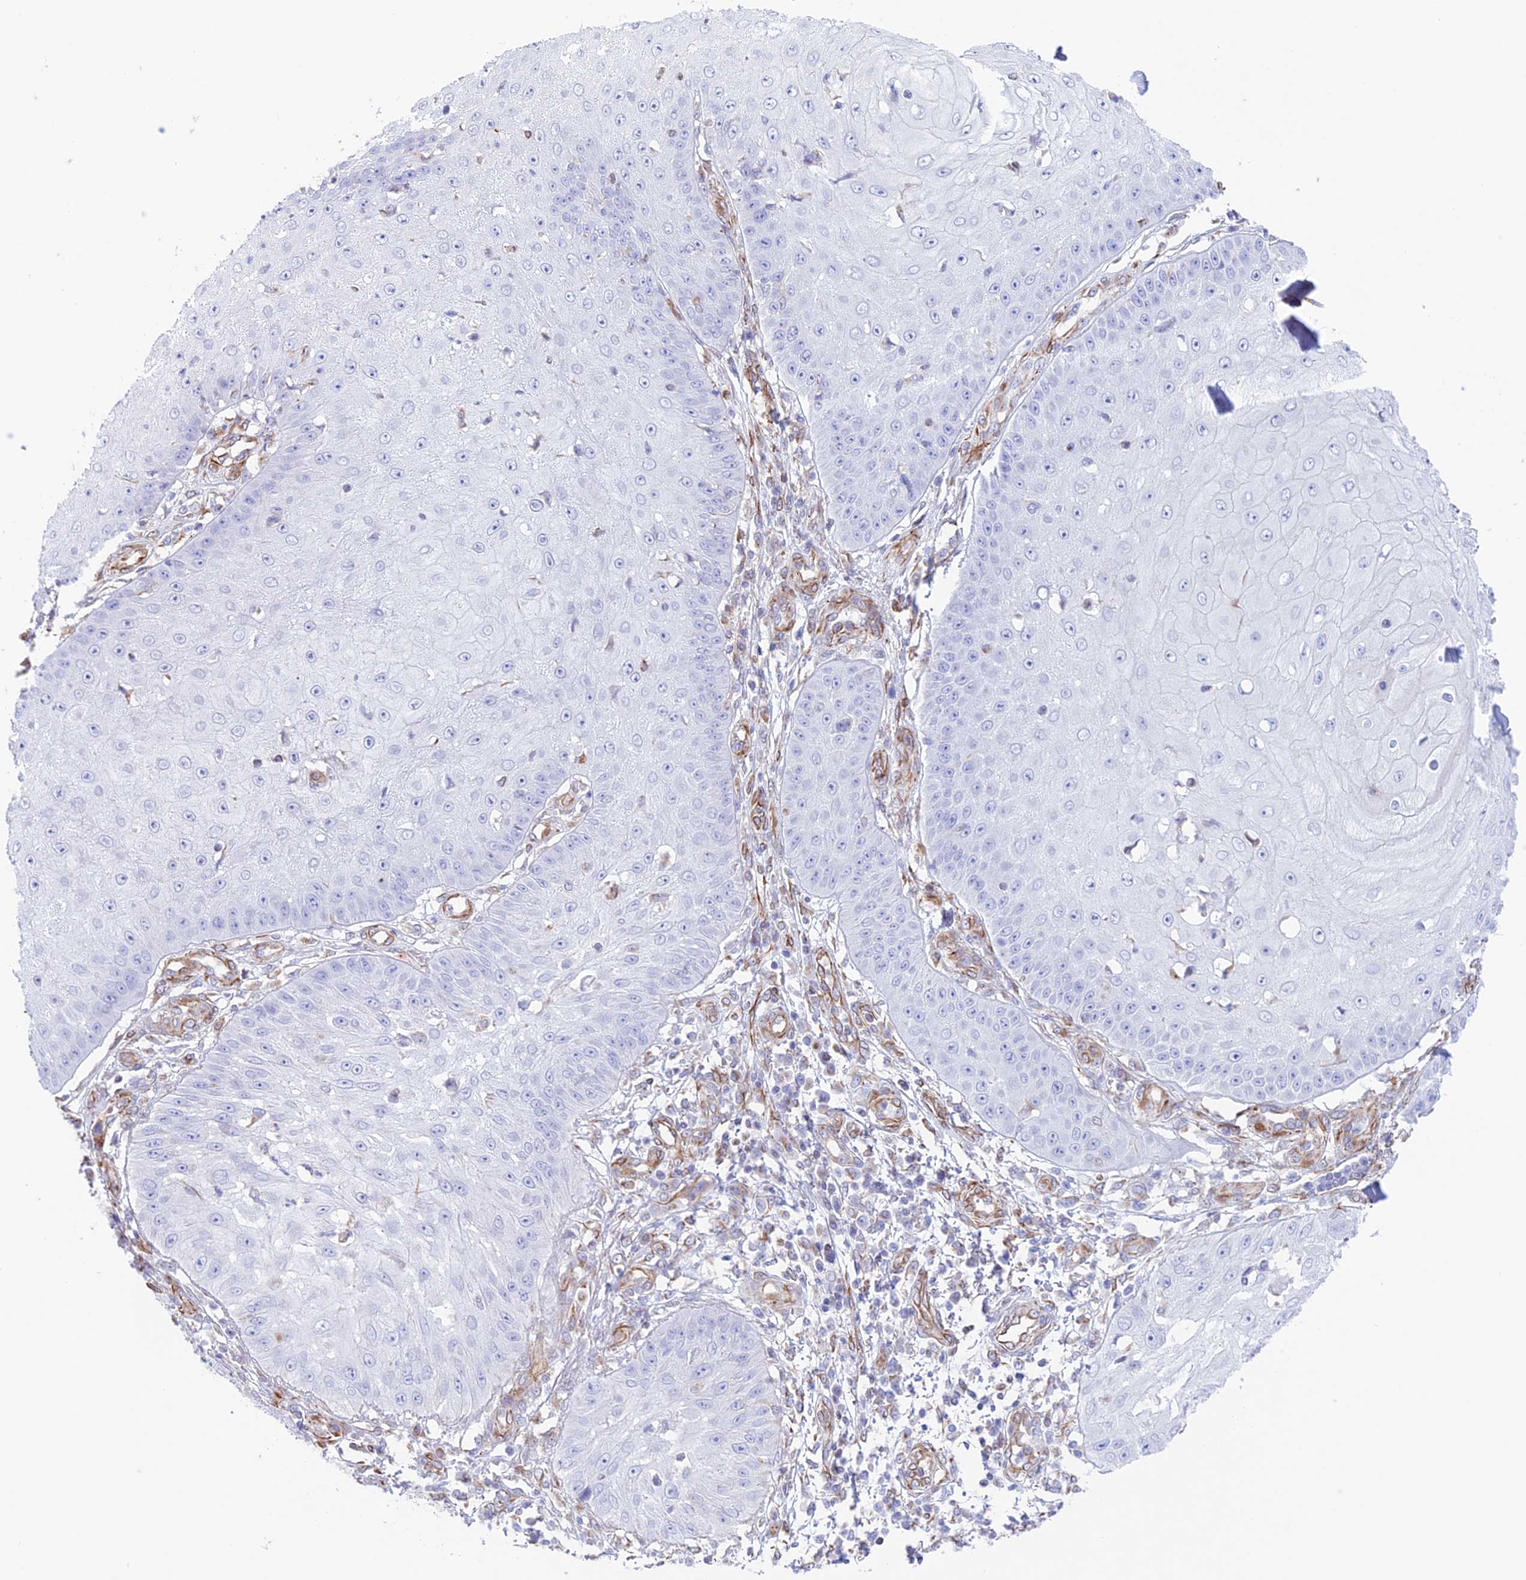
{"staining": {"intensity": "negative", "quantity": "none", "location": "none"}, "tissue": "skin cancer", "cell_type": "Tumor cells", "image_type": "cancer", "snomed": [{"axis": "morphology", "description": "Squamous cell carcinoma, NOS"}, {"axis": "topography", "description": "Skin"}], "caption": "This is a micrograph of immunohistochemistry (IHC) staining of skin squamous cell carcinoma, which shows no expression in tumor cells. (Immunohistochemistry (ihc), brightfield microscopy, high magnification).", "gene": "ZNF652", "patient": {"sex": "male", "age": 70}}